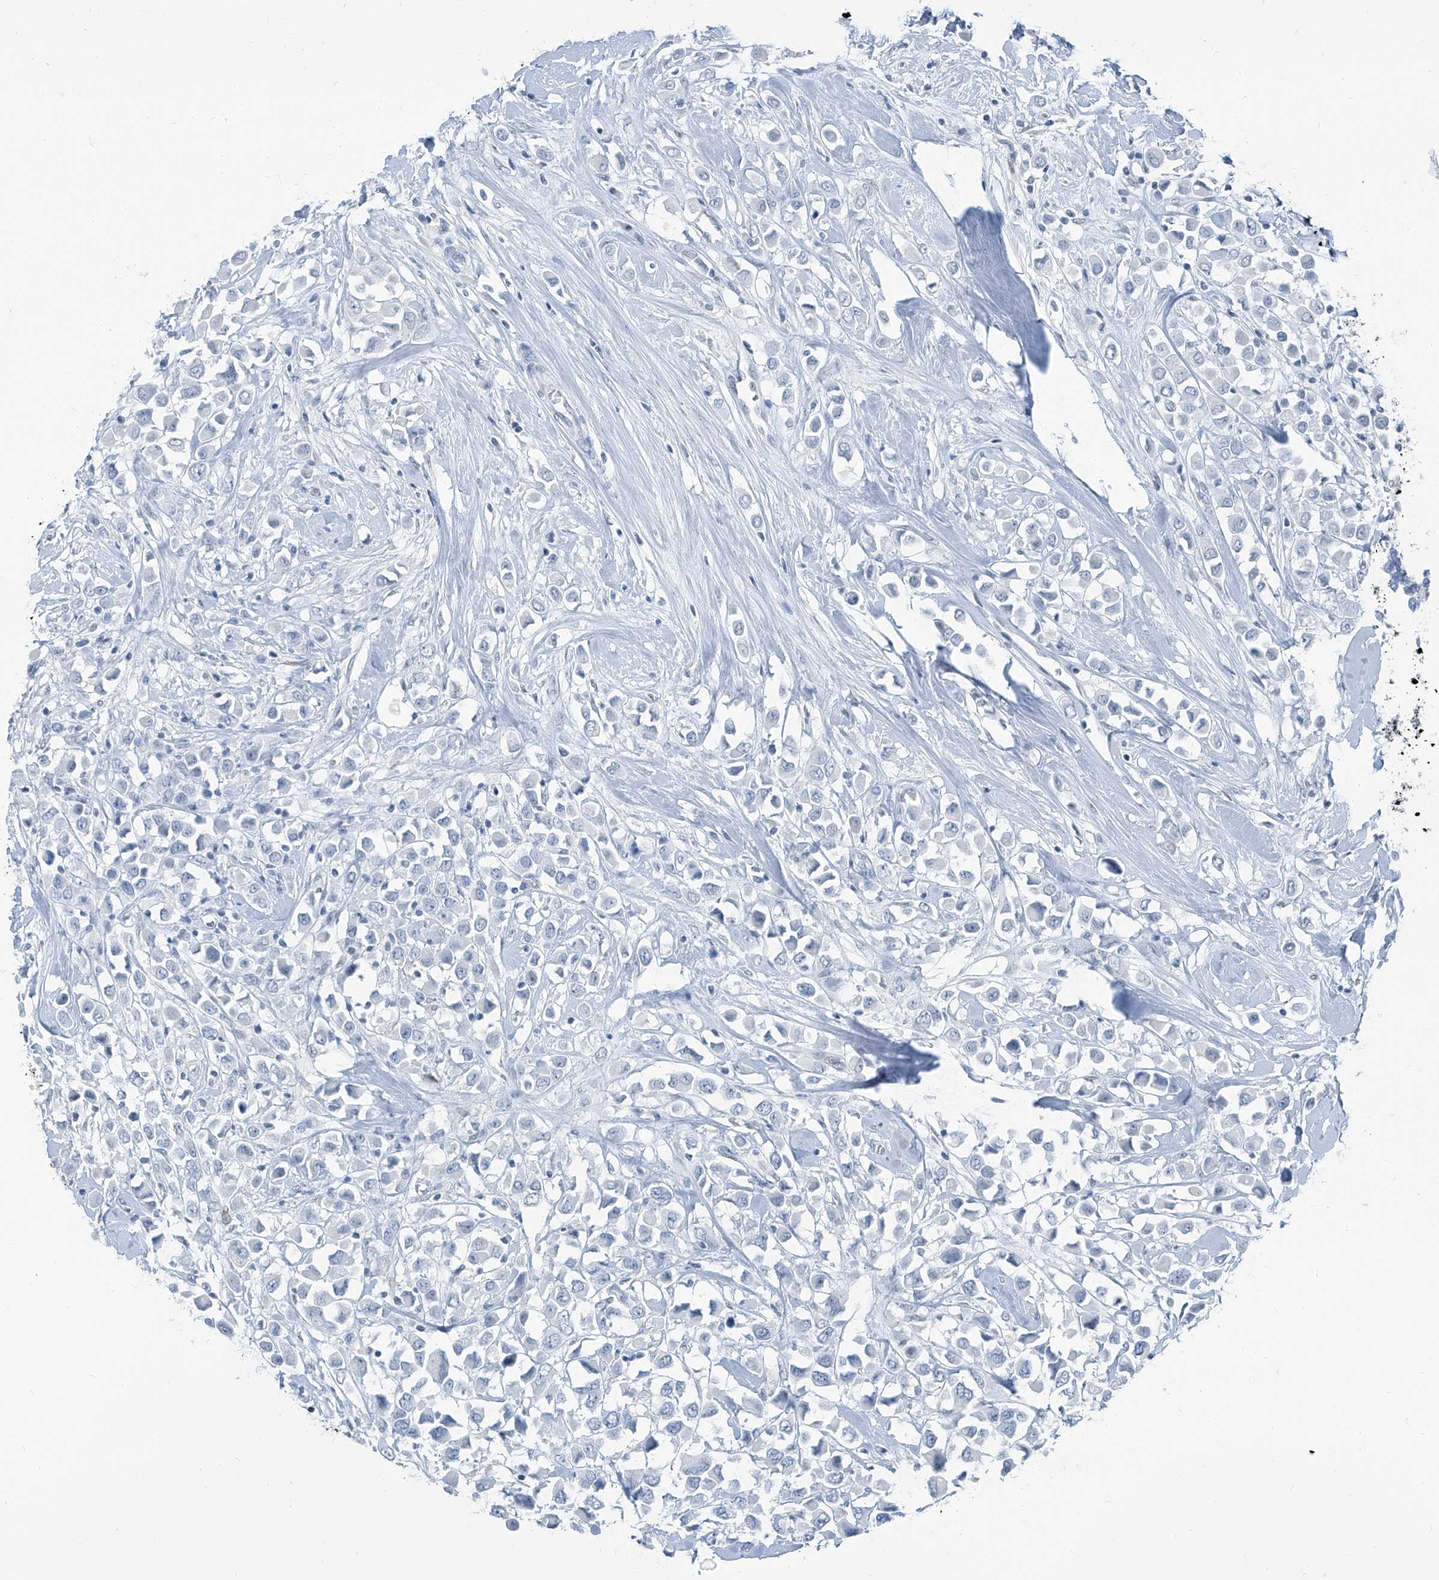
{"staining": {"intensity": "negative", "quantity": "none", "location": "none"}, "tissue": "breast cancer", "cell_type": "Tumor cells", "image_type": "cancer", "snomed": [{"axis": "morphology", "description": "Duct carcinoma"}, {"axis": "topography", "description": "Breast"}], "caption": "A high-resolution photomicrograph shows IHC staining of intraductal carcinoma (breast), which displays no significant staining in tumor cells.", "gene": "RGN", "patient": {"sex": "female", "age": 61}}